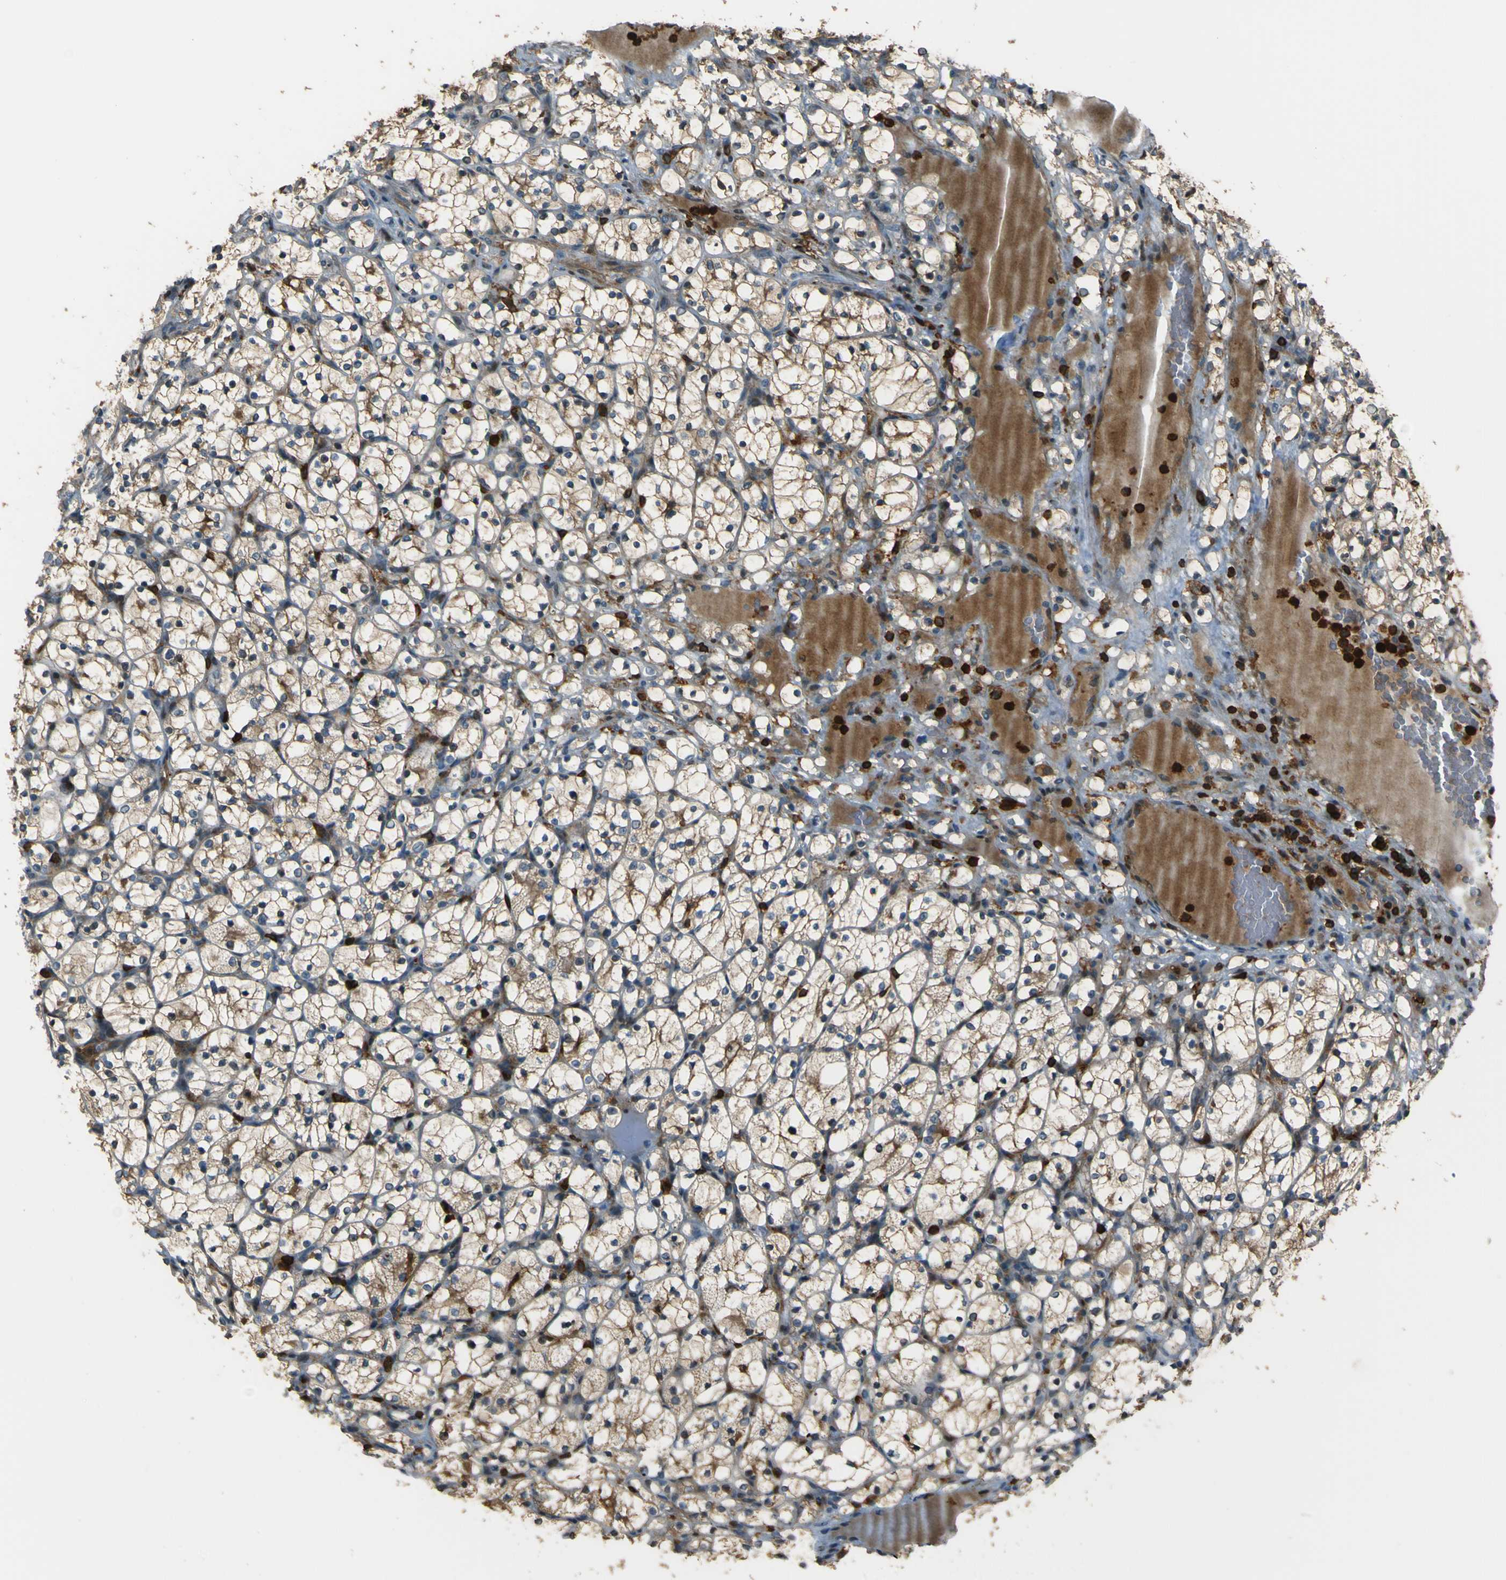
{"staining": {"intensity": "weak", "quantity": "25%-75%", "location": "cytoplasmic/membranous"}, "tissue": "renal cancer", "cell_type": "Tumor cells", "image_type": "cancer", "snomed": [{"axis": "morphology", "description": "Adenocarcinoma, NOS"}, {"axis": "topography", "description": "Kidney"}], "caption": "Weak cytoplasmic/membranous staining is identified in about 25%-75% of tumor cells in renal adenocarcinoma. (DAB IHC with brightfield microscopy, high magnification).", "gene": "PCDHB5", "patient": {"sex": "female", "age": 69}}